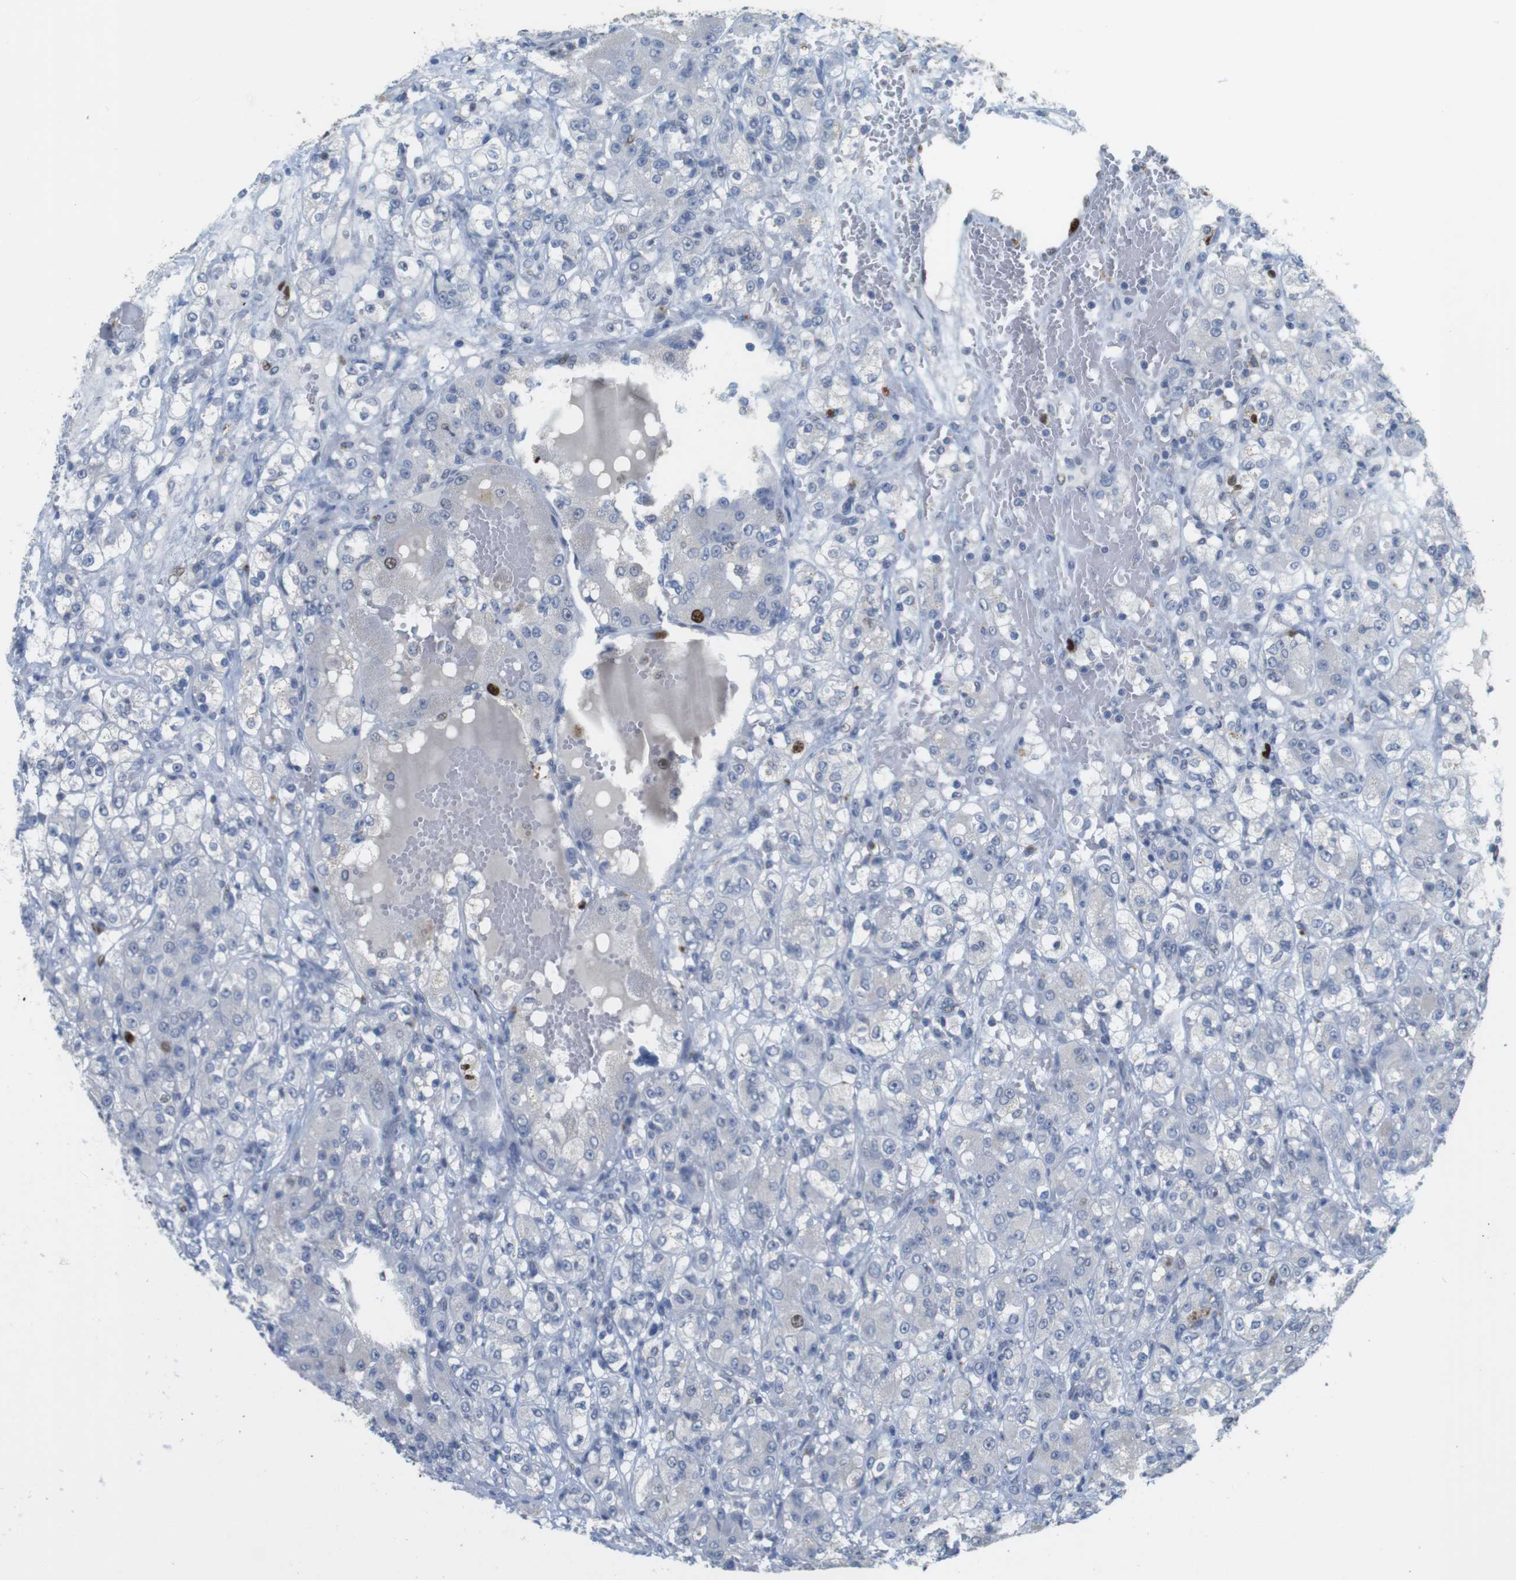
{"staining": {"intensity": "negative", "quantity": "none", "location": "none"}, "tissue": "renal cancer", "cell_type": "Tumor cells", "image_type": "cancer", "snomed": [{"axis": "morphology", "description": "Normal tissue, NOS"}, {"axis": "morphology", "description": "Adenocarcinoma, NOS"}, {"axis": "topography", "description": "Kidney"}], "caption": "This is an immunohistochemistry photomicrograph of renal cancer (adenocarcinoma). There is no staining in tumor cells.", "gene": "KPNA2", "patient": {"sex": "male", "age": 61}}